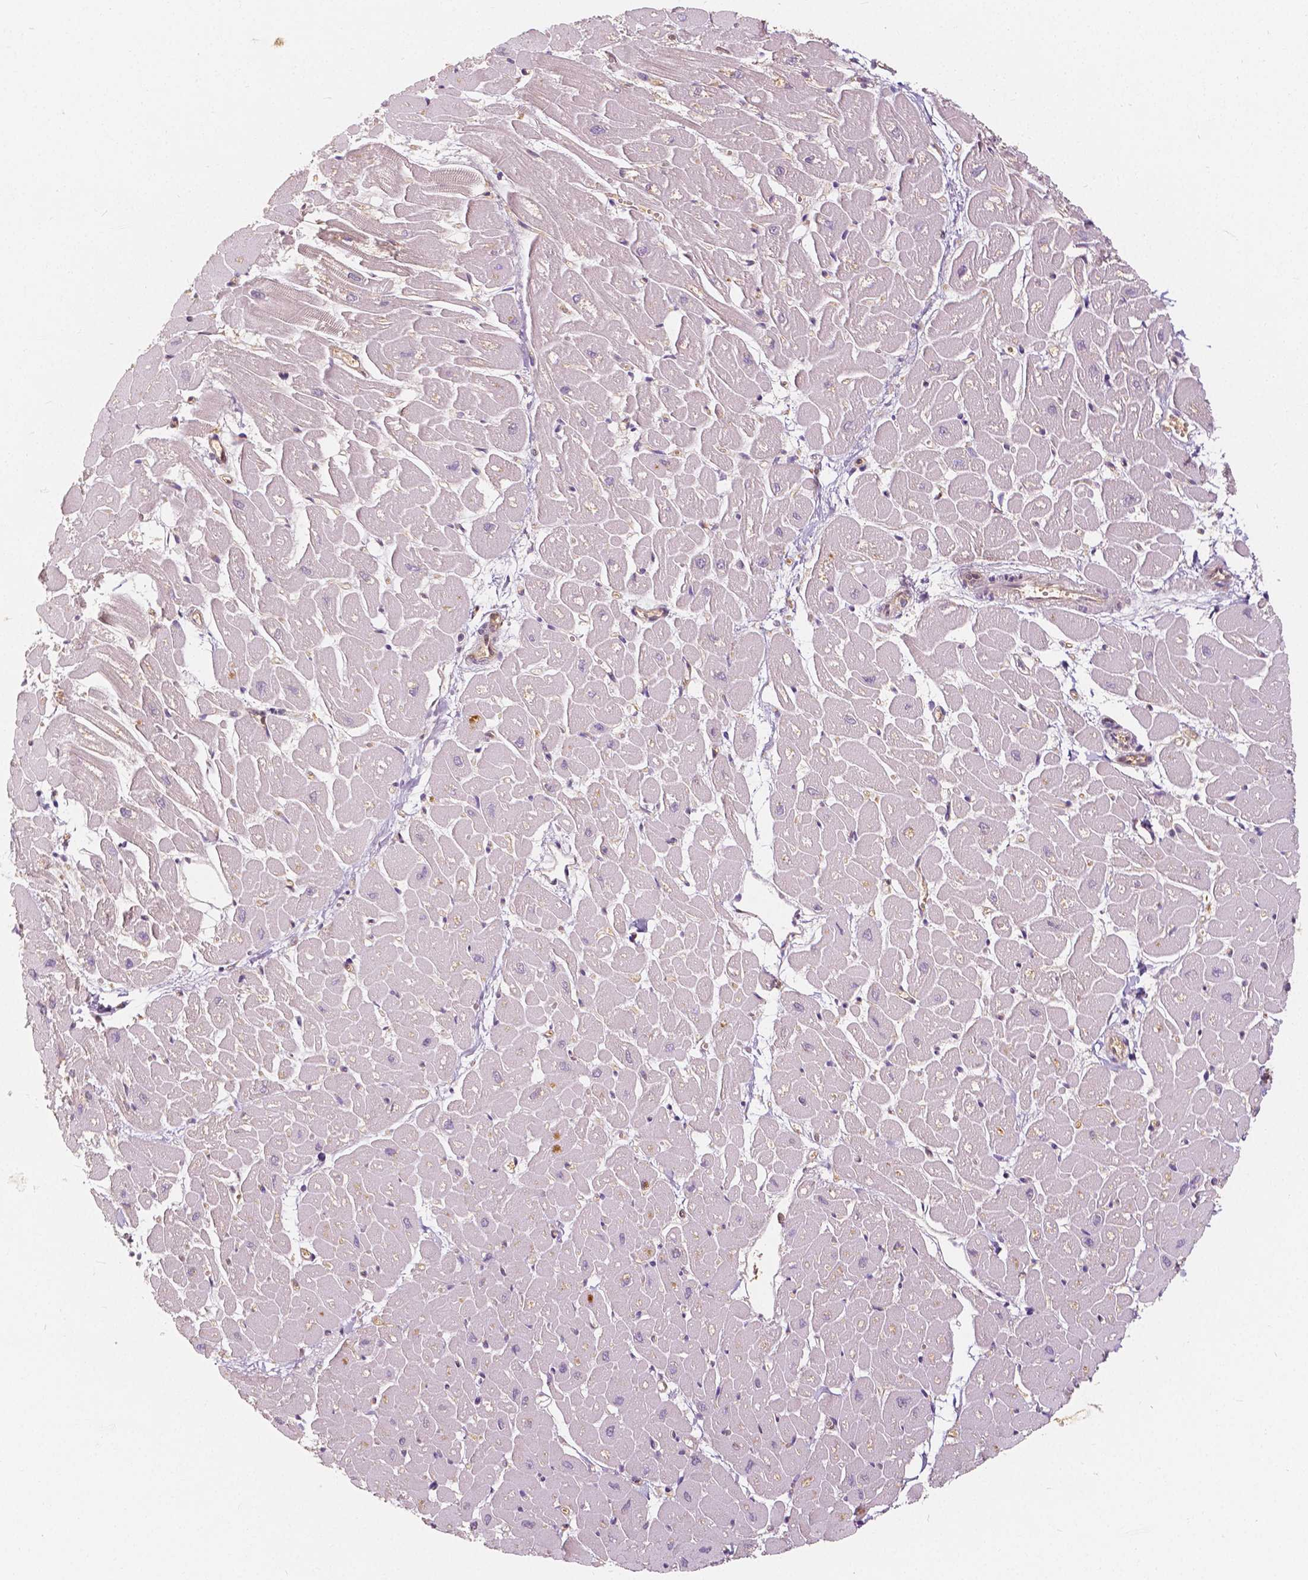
{"staining": {"intensity": "negative", "quantity": "none", "location": "none"}, "tissue": "heart muscle", "cell_type": "Cardiomyocytes", "image_type": "normal", "snomed": [{"axis": "morphology", "description": "Normal tissue, NOS"}, {"axis": "topography", "description": "Heart"}], "caption": "Cardiomyocytes show no significant staining in normal heart muscle.", "gene": "NAPRT", "patient": {"sex": "male", "age": 57}}